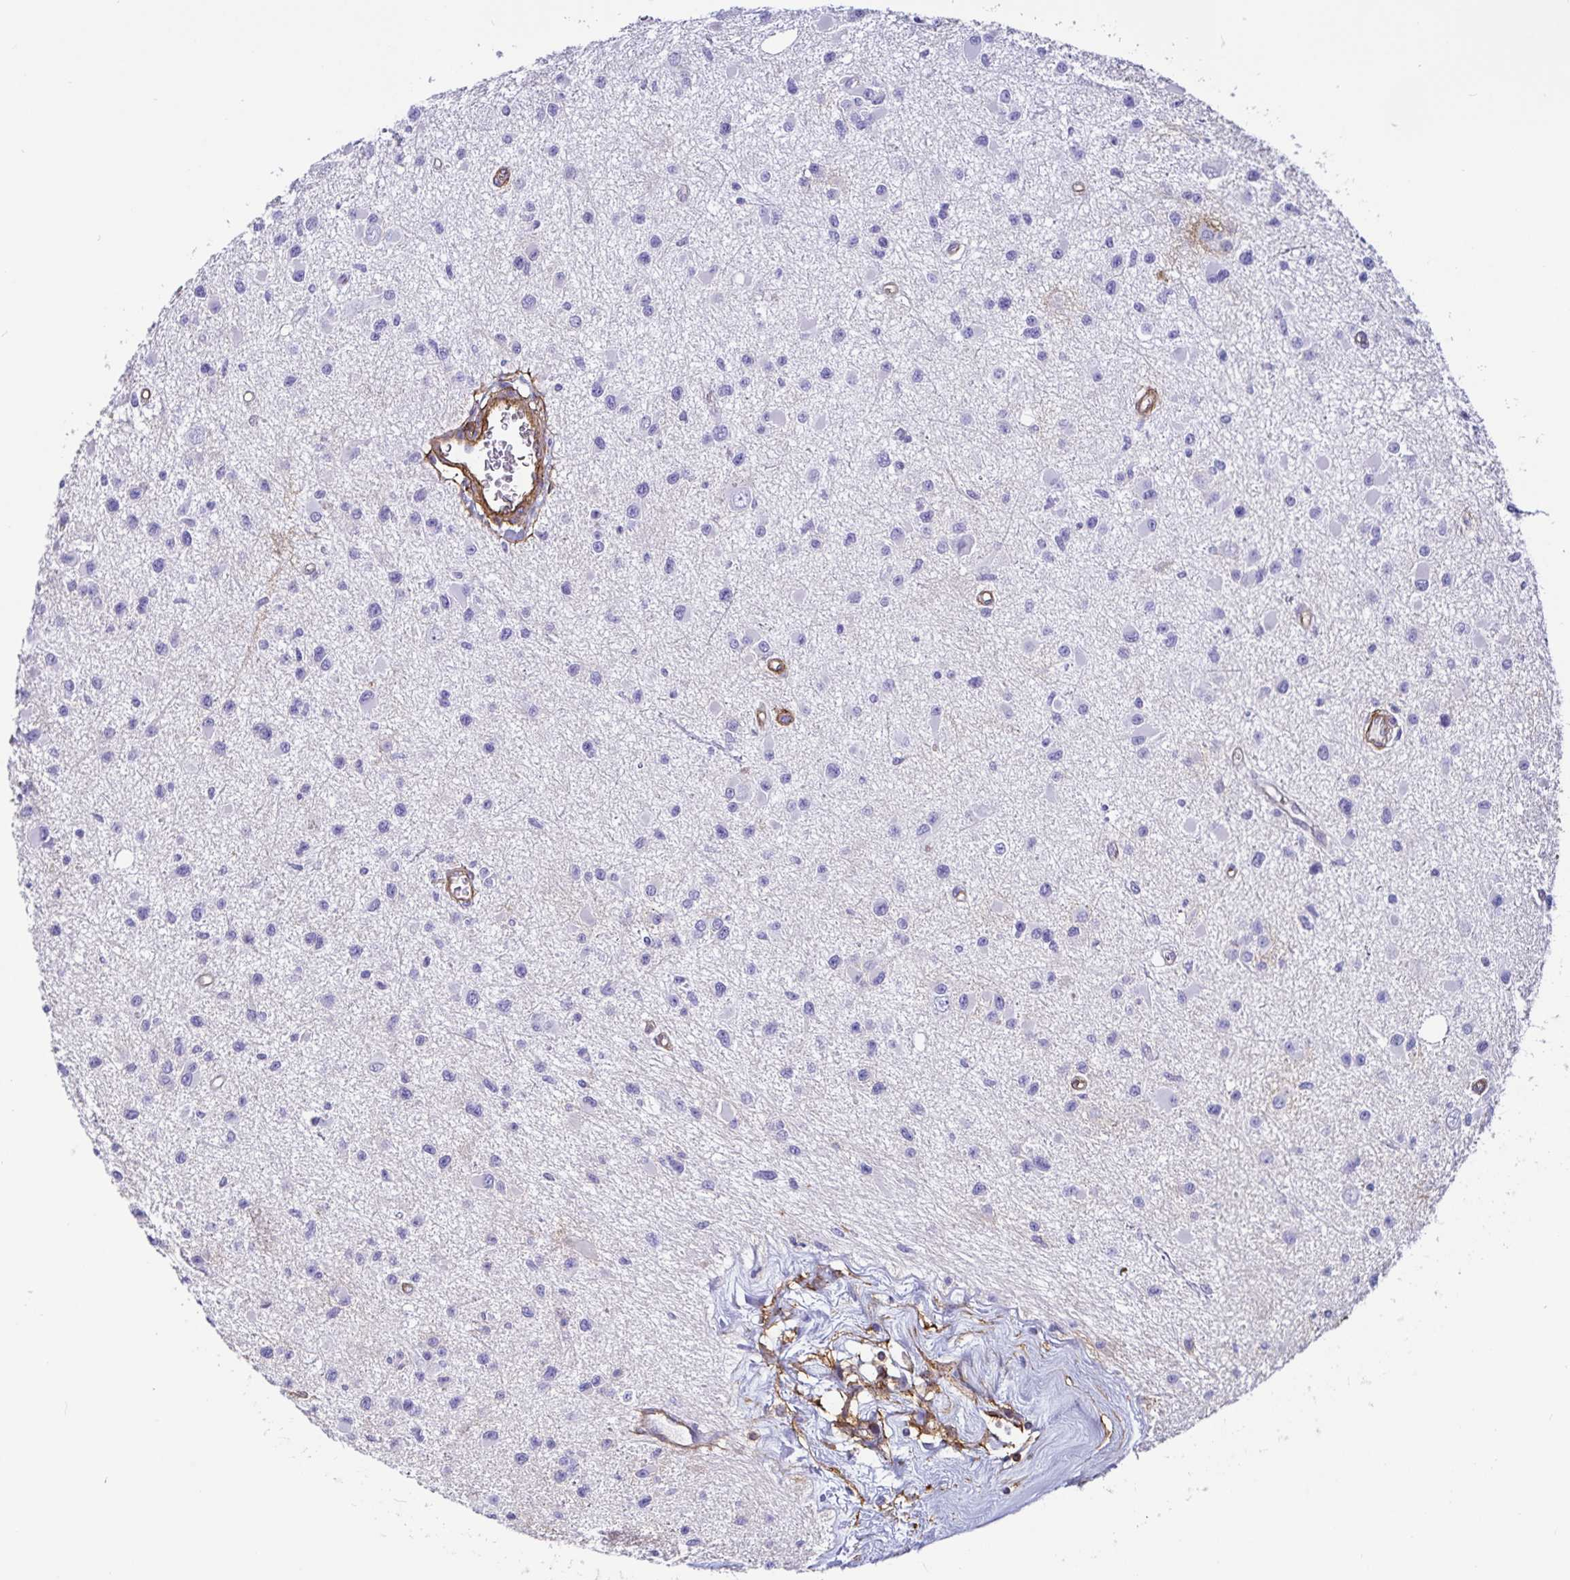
{"staining": {"intensity": "negative", "quantity": "none", "location": "none"}, "tissue": "glioma", "cell_type": "Tumor cells", "image_type": "cancer", "snomed": [{"axis": "morphology", "description": "Glioma, malignant, High grade"}, {"axis": "topography", "description": "Brain"}], "caption": "Immunohistochemical staining of human high-grade glioma (malignant) exhibits no significant expression in tumor cells.", "gene": "ANXA2", "patient": {"sex": "male", "age": 54}}